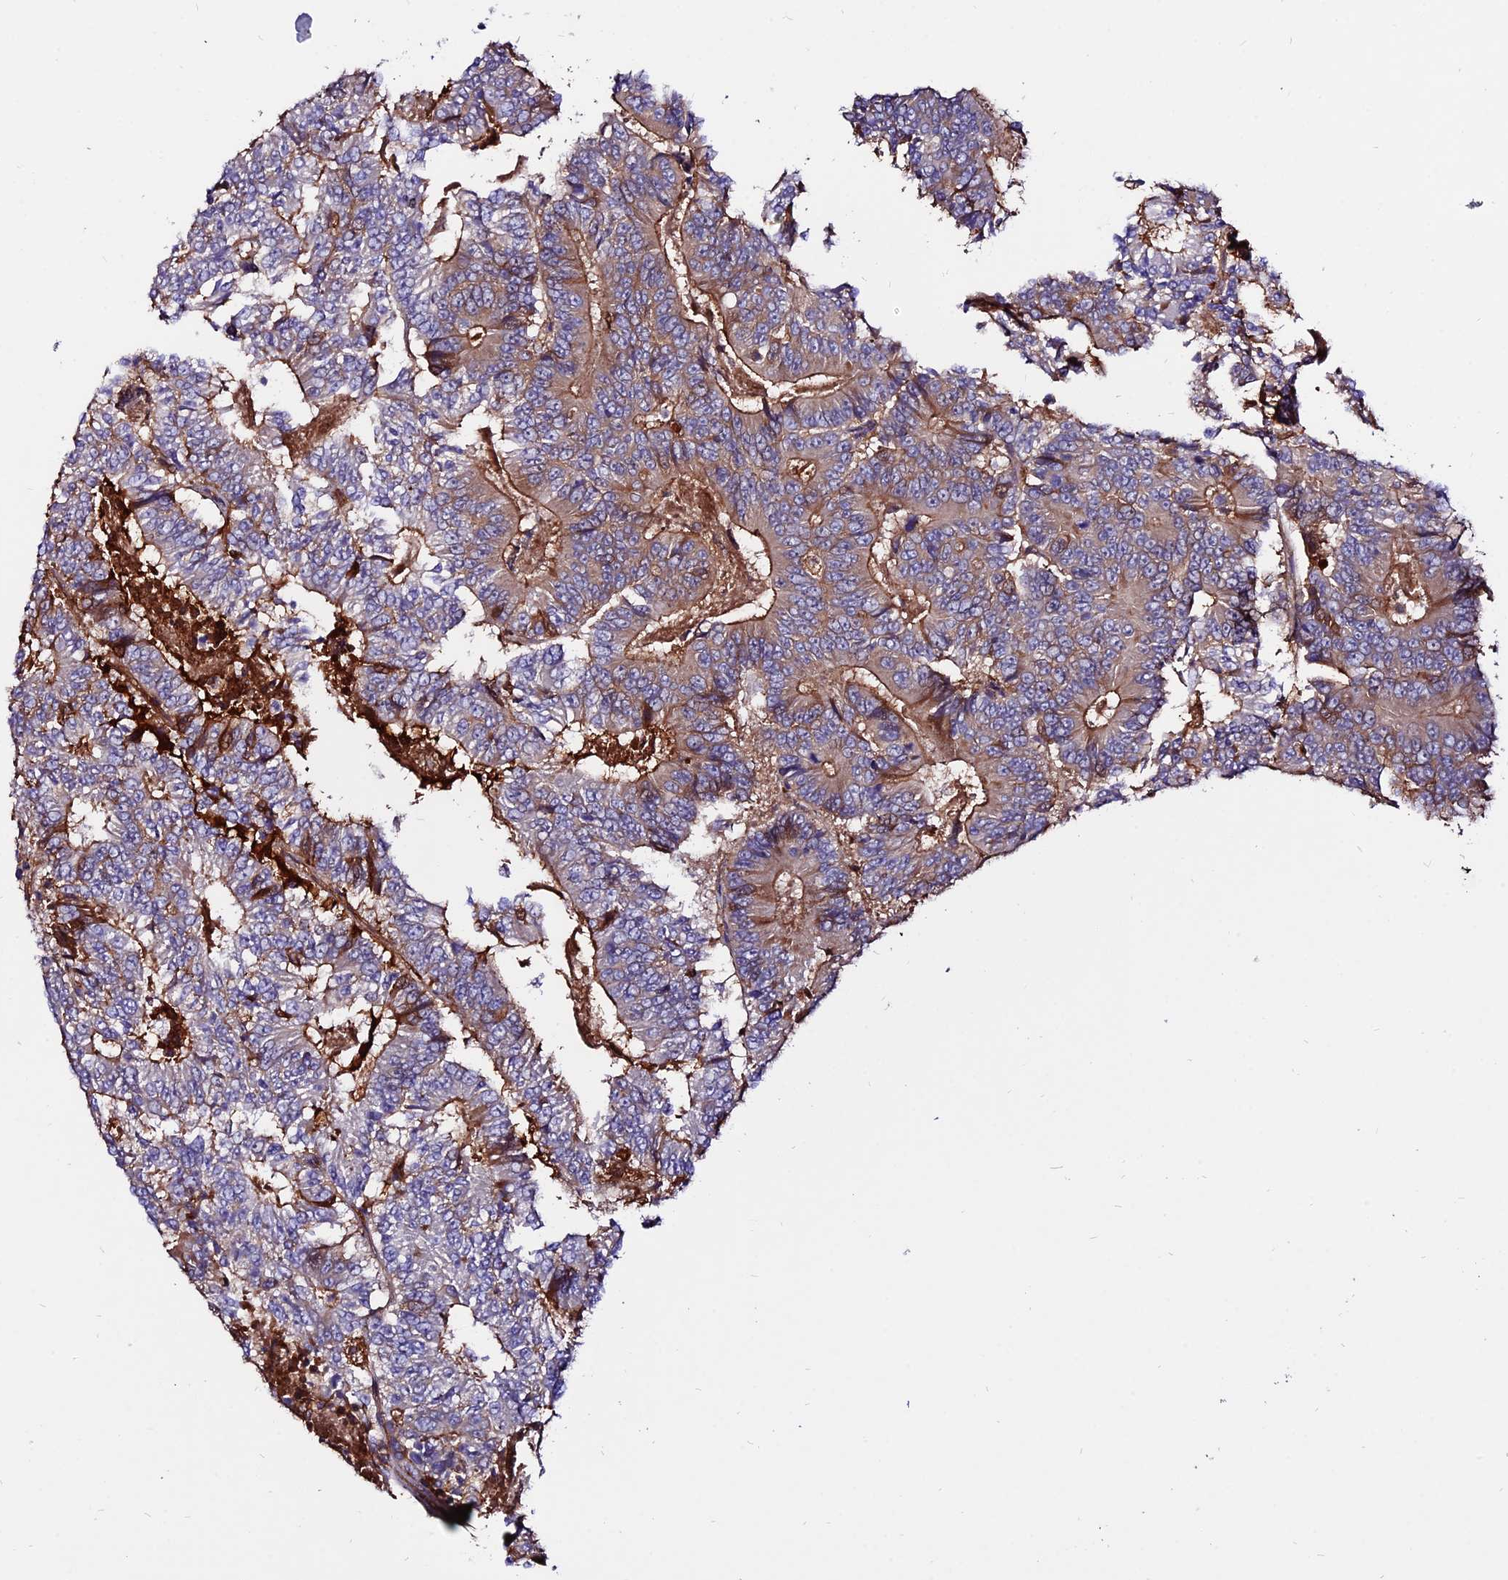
{"staining": {"intensity": "moderate", "quantity": "25%-75%", "location": "cytoplasmic/membranous"}, "tissue": "colorectal cancer", "cell_type": "Tumor cells", "image_type": "cancer", "snomed": [{"axis": "morphology", "description": "Adenocarcinoma, NOS"}, {"axis": "topography", "description": "Colon"}], "caption": "Tumor cells reveal medium levels of moderate cytoplasmic/membranous expression in about 25%-75% of cells in colorectal cancer.", "gene": "PYM1", "patient": {"sex": "male", "age": 83}}